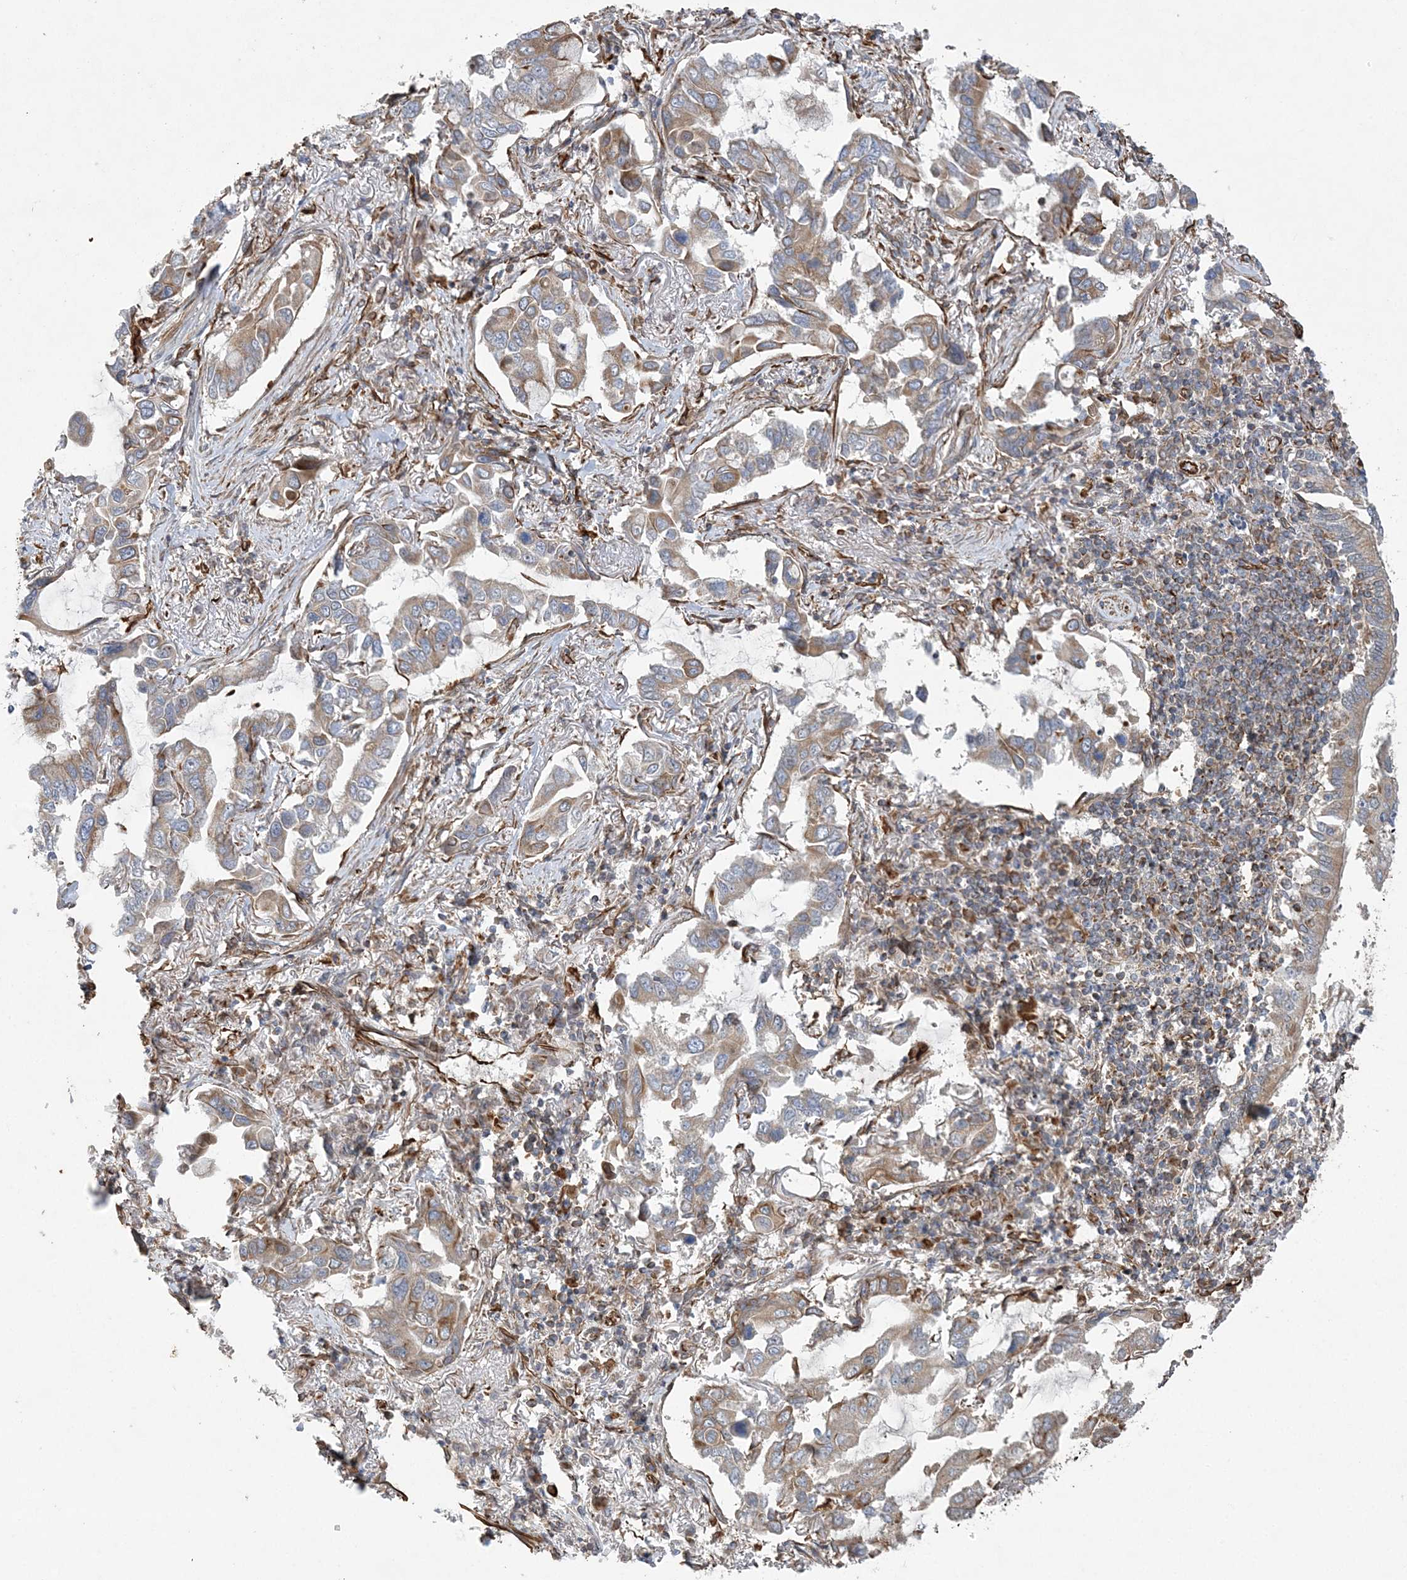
{"staining": {"intensity": "moderate", "quantity": "25%-75%", "location": "cytoplasmic/membranous"}, "tissue": "lung cancer", "cell_type": "Tumor cells", "image_type": "cancer", "snomed": [{"axis": "morphology", "description": "Adenocarcinoma, NOS"}, {"axis": "topography", "description": "Lung"}], "caption": "A histopathology image of lung adenocarcinoma stained for a protein demonstrates moderate cytoplasmic/membranous brown staining in tumor cells.", "gene": "FAM114A2", "patient": {"sex": "male", "age": 64}}